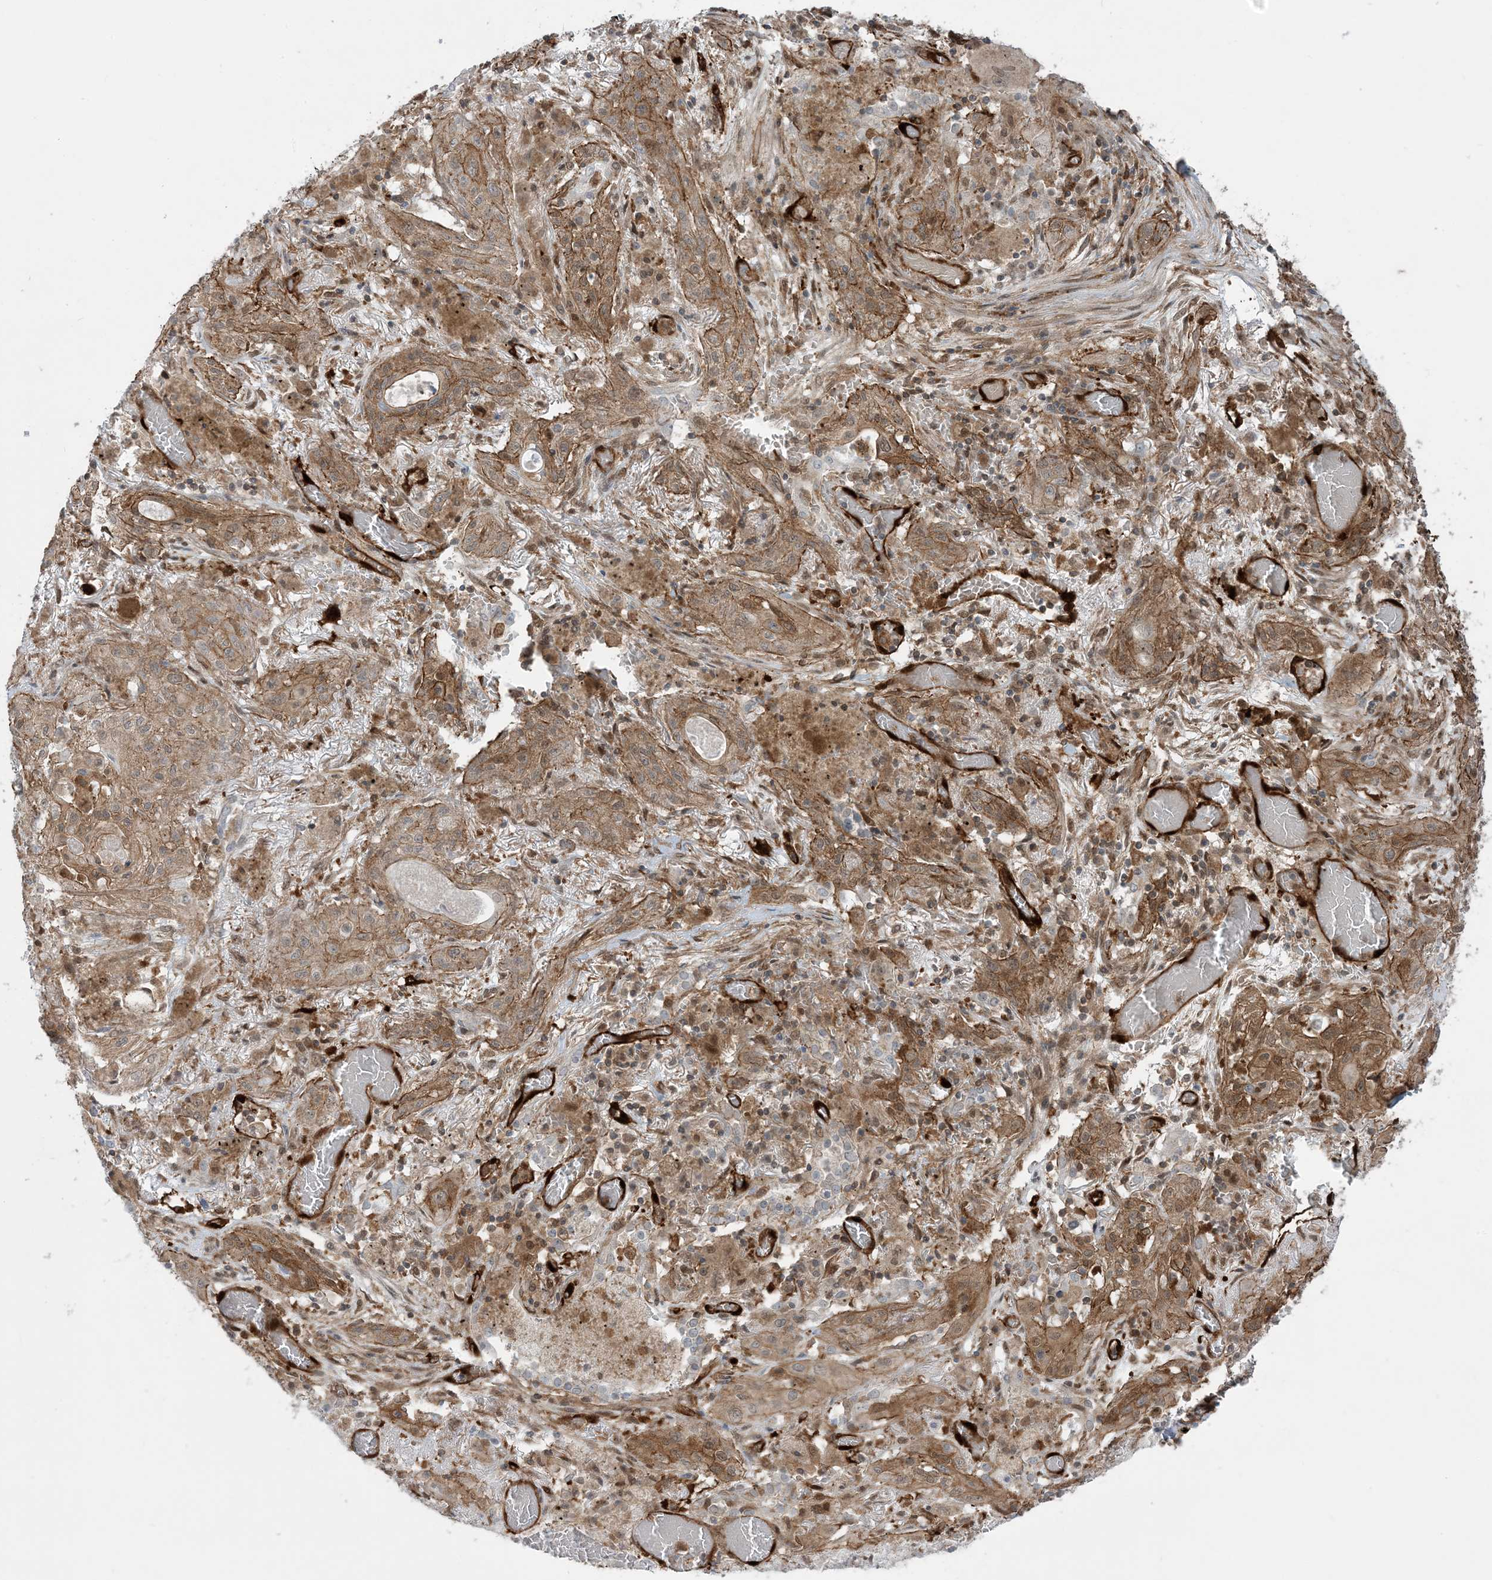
{"staining": {"intensity": "moderate", "quantity": ">75%", "location": "cytoplasmic/membranous"}, "tissue": "lung cancer", "cell_type": "Tumor cells", "image_type": "cancer", "snomed": [{"axis": "morphology", "description": "Squamous cell carcinoma, NOS"}, {"axis": "topography", "description": "Lung"}], "caption": "About >75% of tumor cells in lung squamous cell carcinoma display moderate cytoplasmic/membranous protein staining as visualized by brown immunohistochemical staining.", "gene": "PPM1F", "patient": {"sex": "female", "age": 47}}